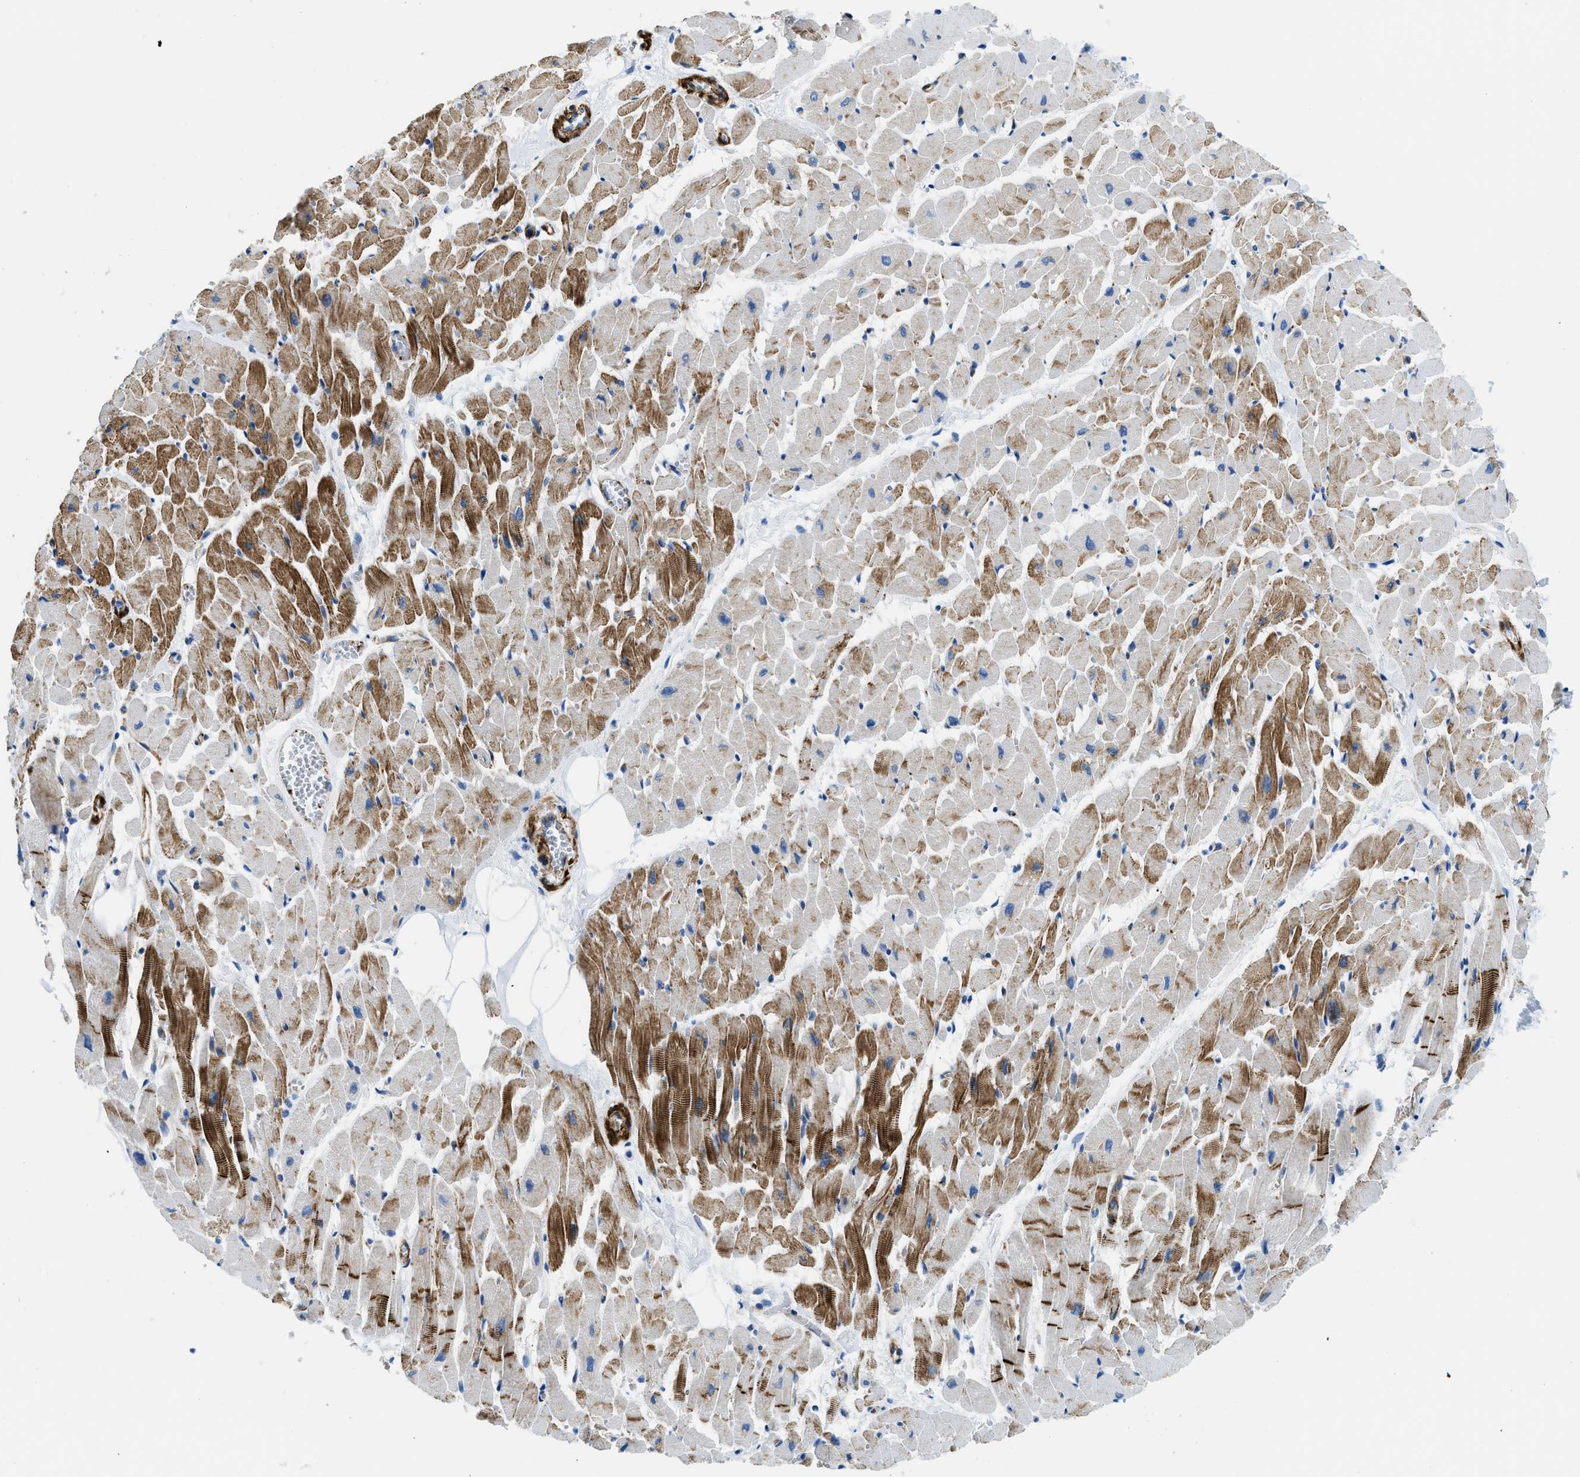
{"staining": {"intensity": "moderate", "quantity": "25%-75%", "location": "cytoplasmic/membranous"}, "tissue": "heart muscle", "cell_type": "Cardiomyocytes", "image_type": "normal", "snomed": [{"axis": "morphology", "description": "Normal tissue, NOS"}, {"axis": "topography", "description": "Heart"}], "caption": "Heart muscle stained with DAB (3,3'-diaminobenzidine) IHC shows medium levels of moderate cytoplasmic/membranous positivity in about 25%-75% of cardiomyocytes. The staining was performed using DAB (3,3'-diaminobenzidine) to visualize the protein expression in brown, while the nuclei were stained in blue with hematoxylin (Magnification: 20x).", "gene": "CUTA", "patient": {"sex": "female", "age": 19}}